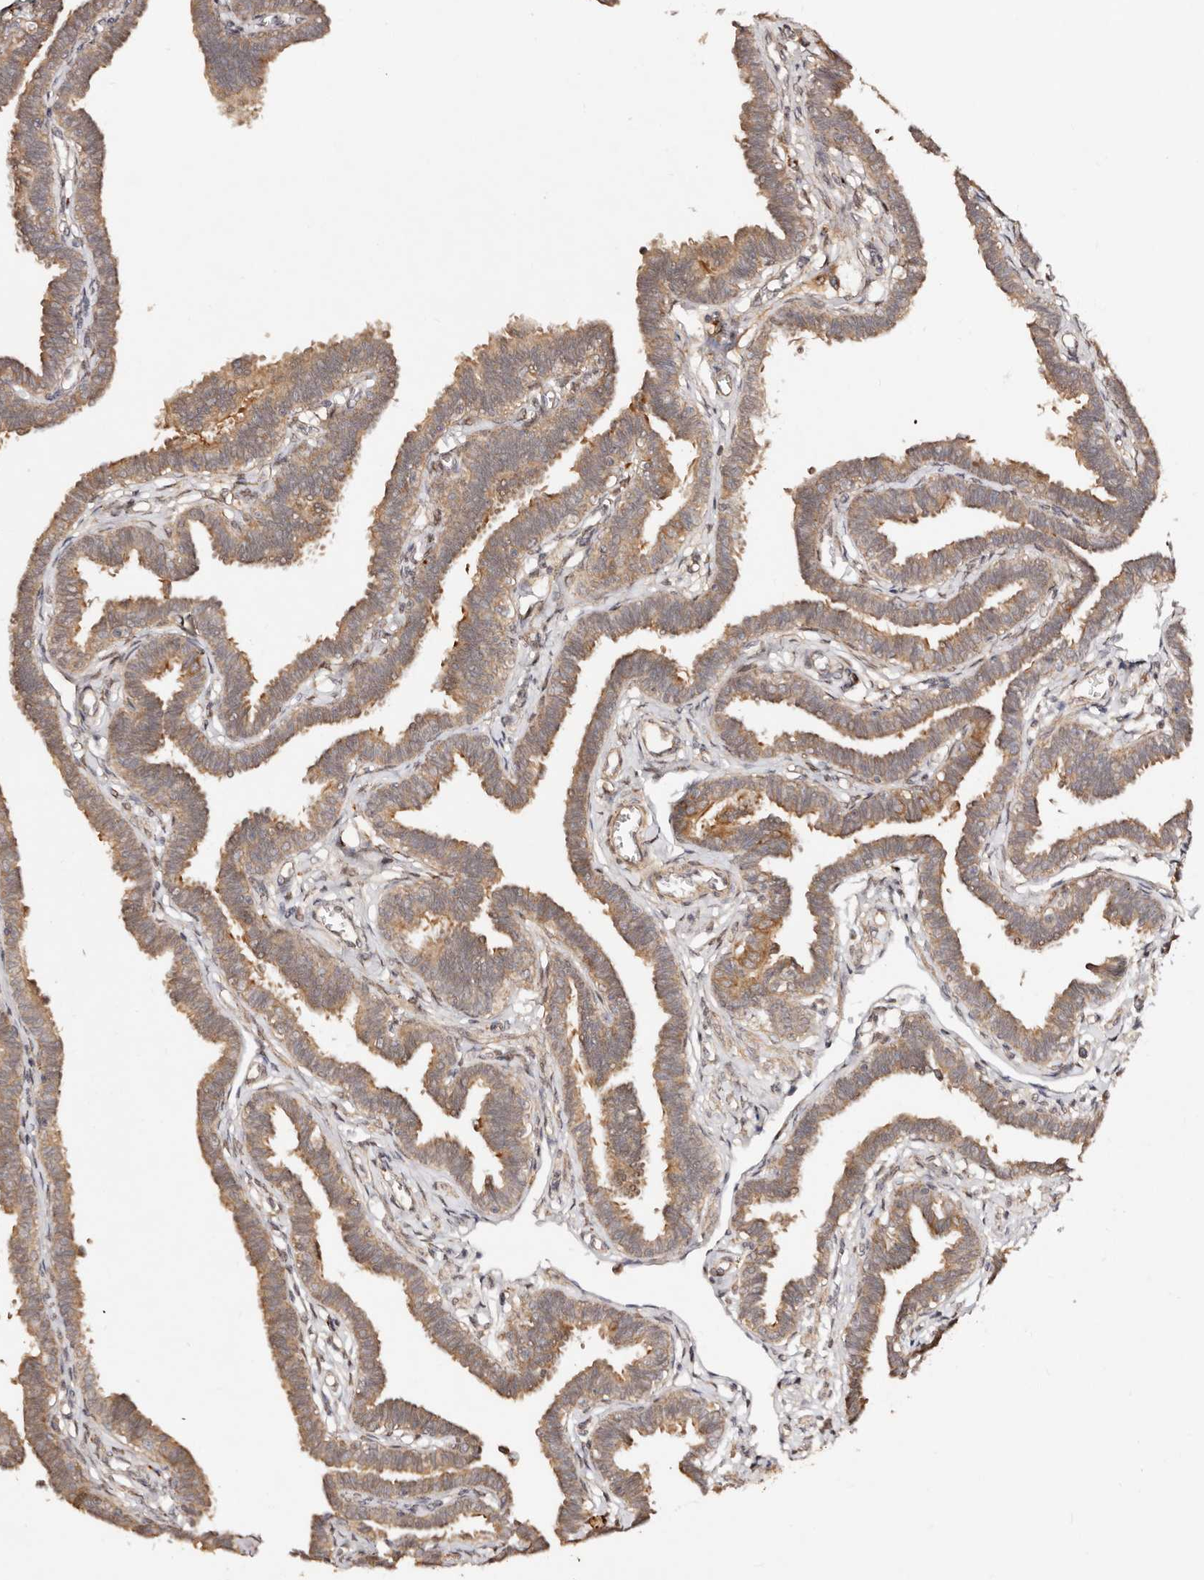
{"staining": {"intensity": "moderate", "quantity": ">75%", "location": "cytoplasmic/membranous"}, "tissue": "fallopian tube", "cell_type": "Glandular cells", "image_type": "normal", "snomed": [{"axis": "morphology", "description": "Normal tissue, NOS"}, {"axis": "topography", "description": "Fallopian tube"}, {"axis": "topography", "description": "Ovary"}], "caption": "Immunohistochemistry staining of normal fallopian tube, which reveals medium levels of moderate cytoplasmic/membranous staining in approximately >75% of glandular cells indicating moderate cytoplasmic/membranous protein positivity. The staining was performed using DAB (brown) for protein detection and nuclei were counterstained in hematoxylin (blue).", "gene": "DENND11", "patient": {"sex": "female", "age": 23}}